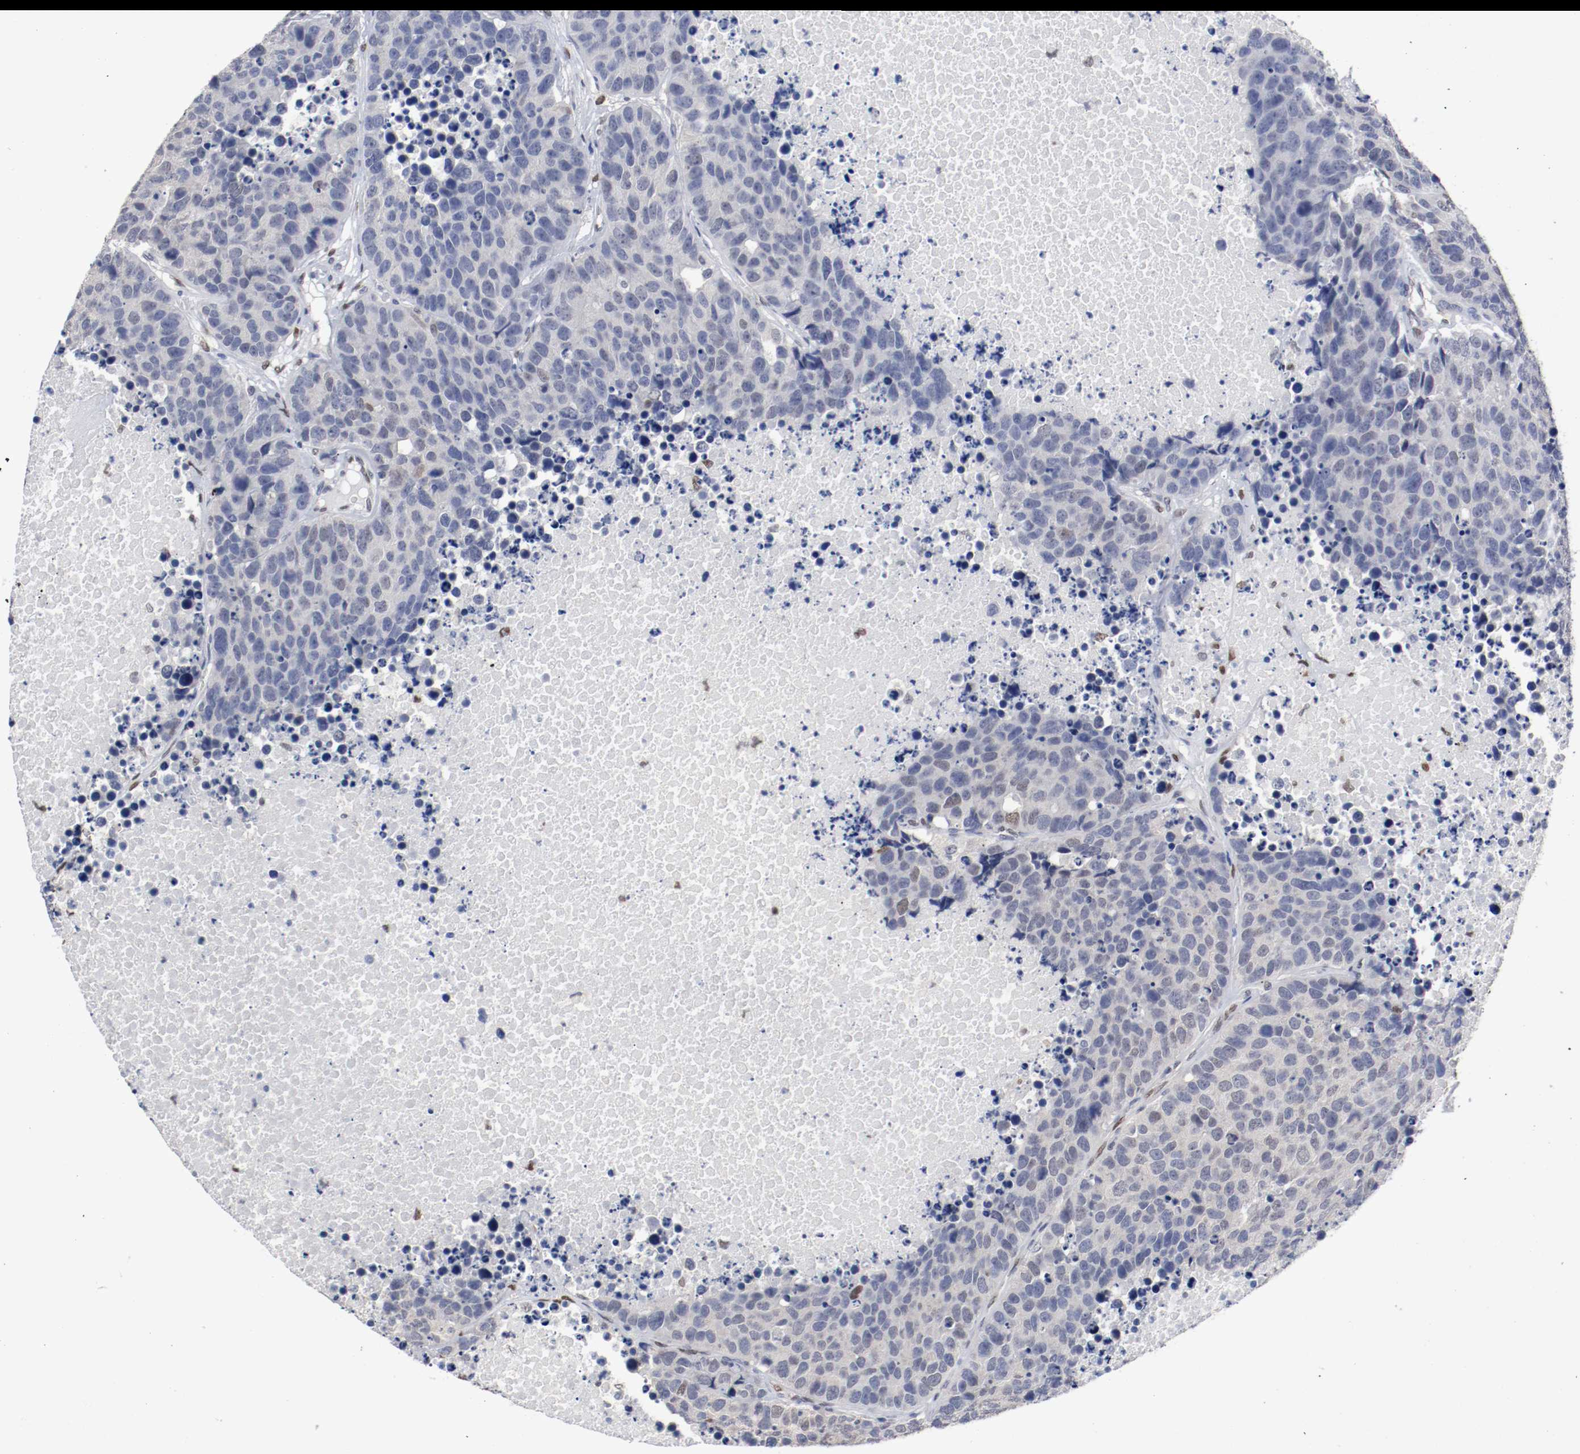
{"staining": {"intensity": "moderate", "quantity": "<25%", "location": "nuclear"}, "tissue": "carcinoid", "cell_type": "Tumor cells", "image_type": "cancer", "snomed": [{"axis": "morphology", "description": "Carcinoid, malignant, NOS"}, {"axis": "topography", "description": "Lung"}], "caption": "DAB immunohistochemical staining of human malignant carcinoid shows moderate nuclear protein positivity in about <25% of tumor cells.", "gene": "FOSL2", "patient": {"sex": "male", "age": 60}}